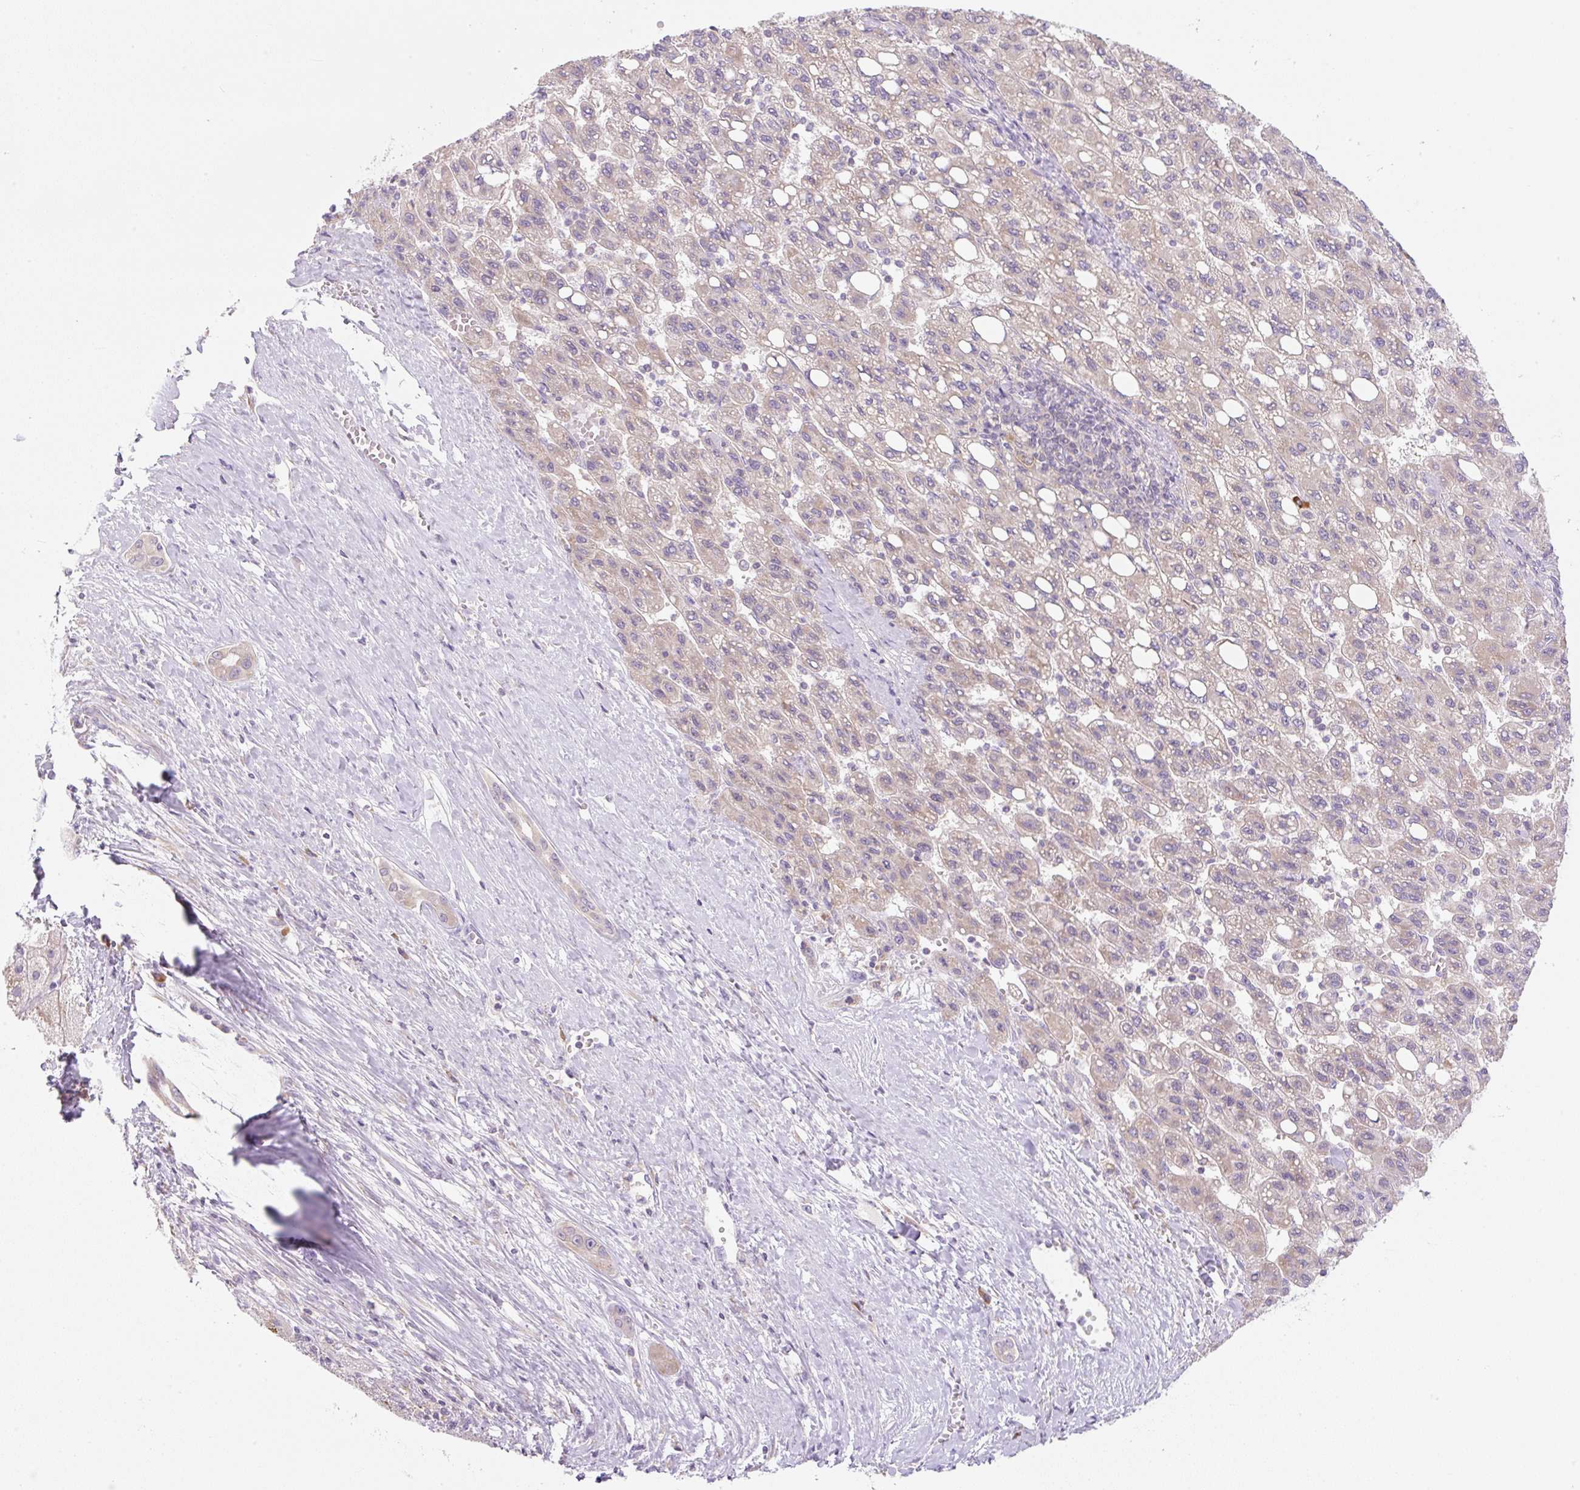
{"staining": {"intensity": "weak", "quantity": "<25%", "location": "cytoplasmic/membranous"}, "tissue": "liver cancer", "cell_type": "Tumor cells", "image_type": "cancer", "snomed": [{"axis": "morphology", "description": "Carcinoma, Hepatocellular, NOS"}, {"axis": "topography", "description": "Liver"}], "caption": "Human liver cancer stained for a protein using IHC demonstrates no positivity in tumor cells.", "gene": "RPL18A", "patient": {"sex": "female", "age": 82}}